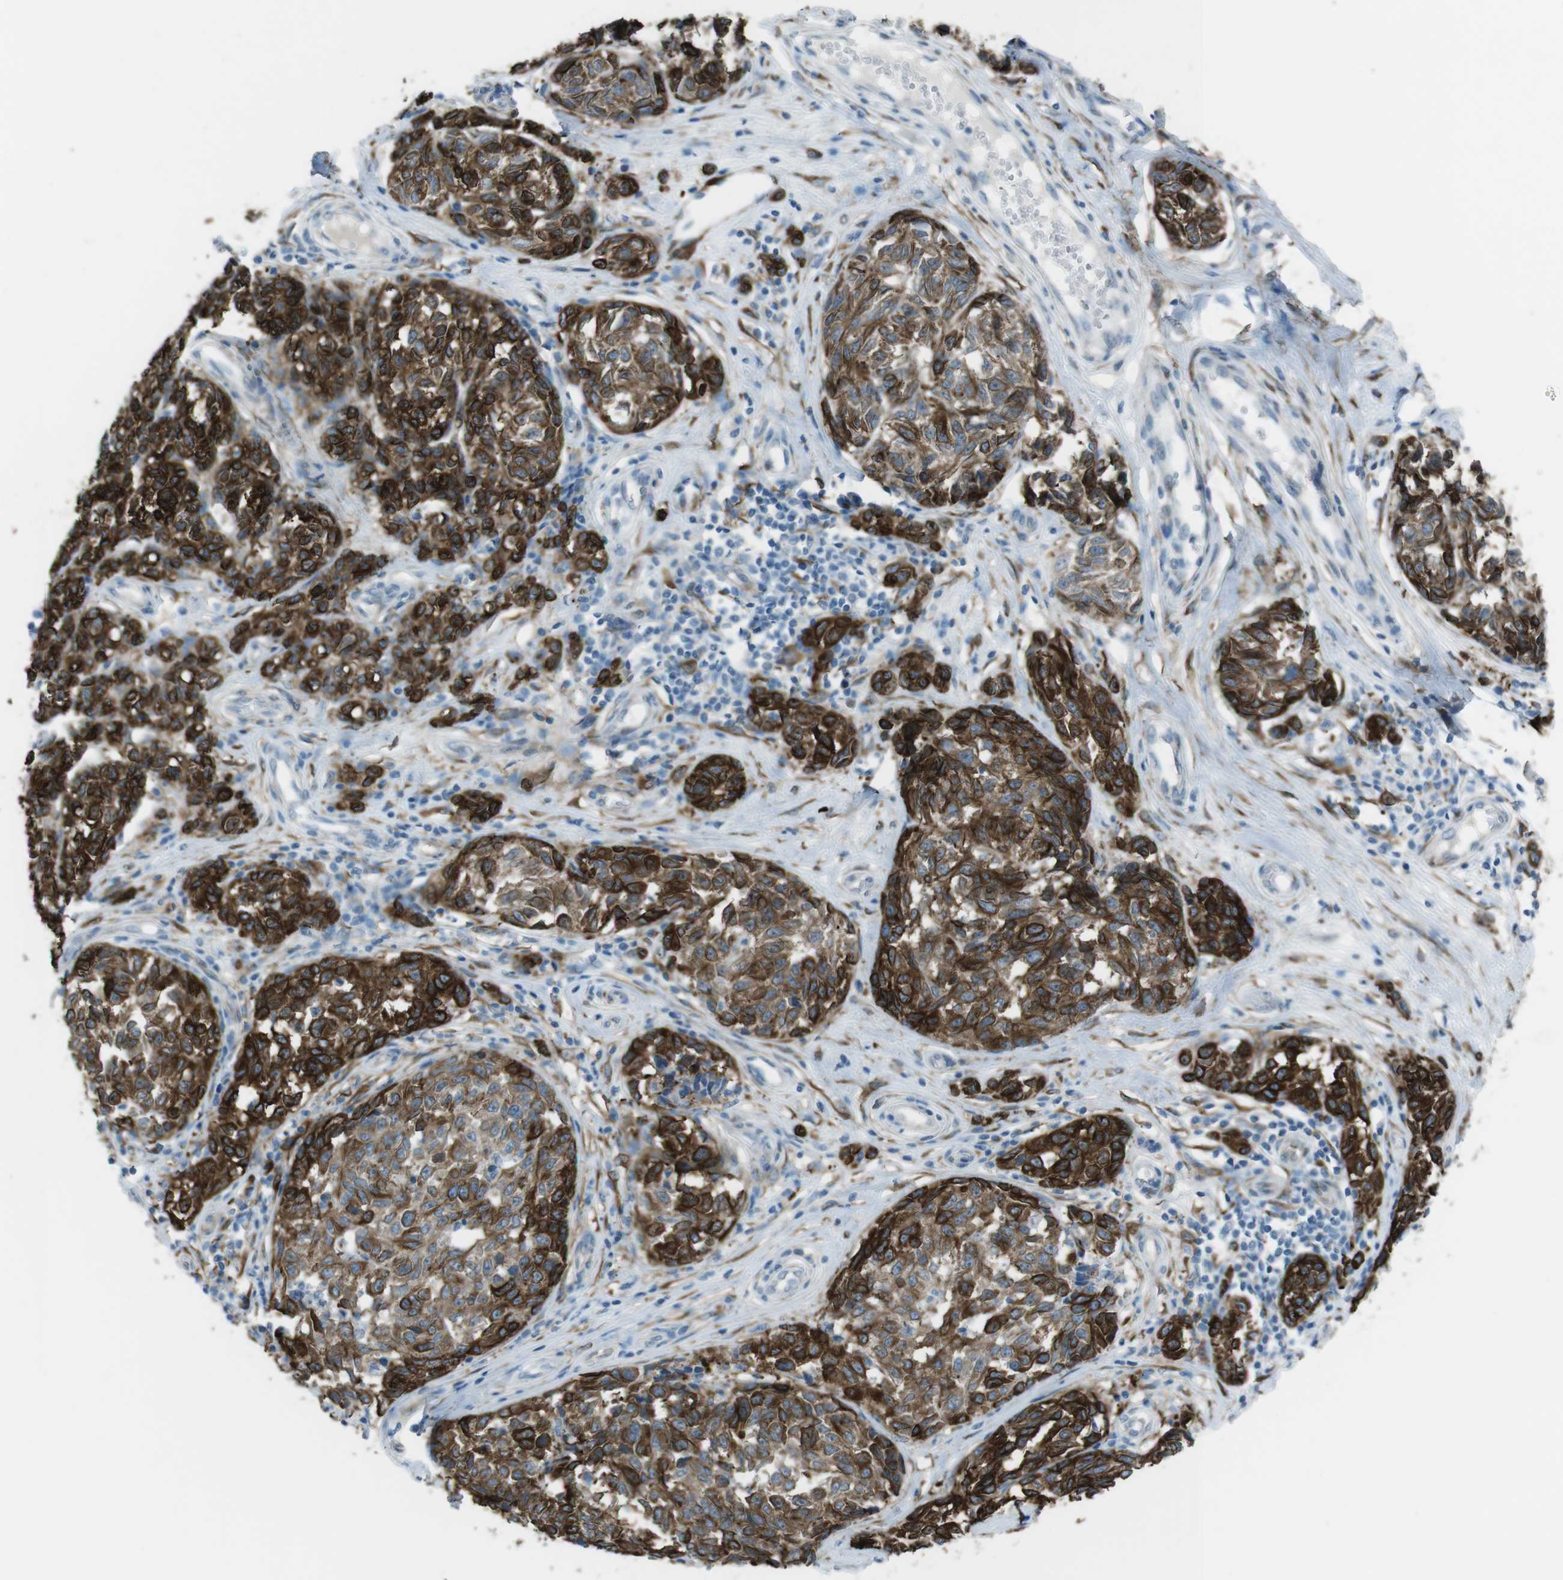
{"staining": {"intensity": "moderate", "quantity": ">75%", "location": "cytoplasmic/membranous"}, "tissue": "melanoma", "cell_type": "Tumor cells", "image_type": "cancer", "snomed": [{"axis": "morphology", "description": "Malignant melanoma, NOS"}, {"axis": "topography", "description": "Skin"}], "caption": "High-magnification brightfield microscopy of melanoma stained with DAB (3,3'-diaminobenzidine) (brown) and counterstained with hematoxylin (blue). tumor cells exhibit moderate cytoplasmic/membranous positivity is seen in about>75% of cells. The staining is performed using DAB brown chromogen to label protein expression. The nuclei are counter-stained blue using hematoxylin.", "gene": "TUBB2A", "patient": {"sex": "female", "age": 64}}